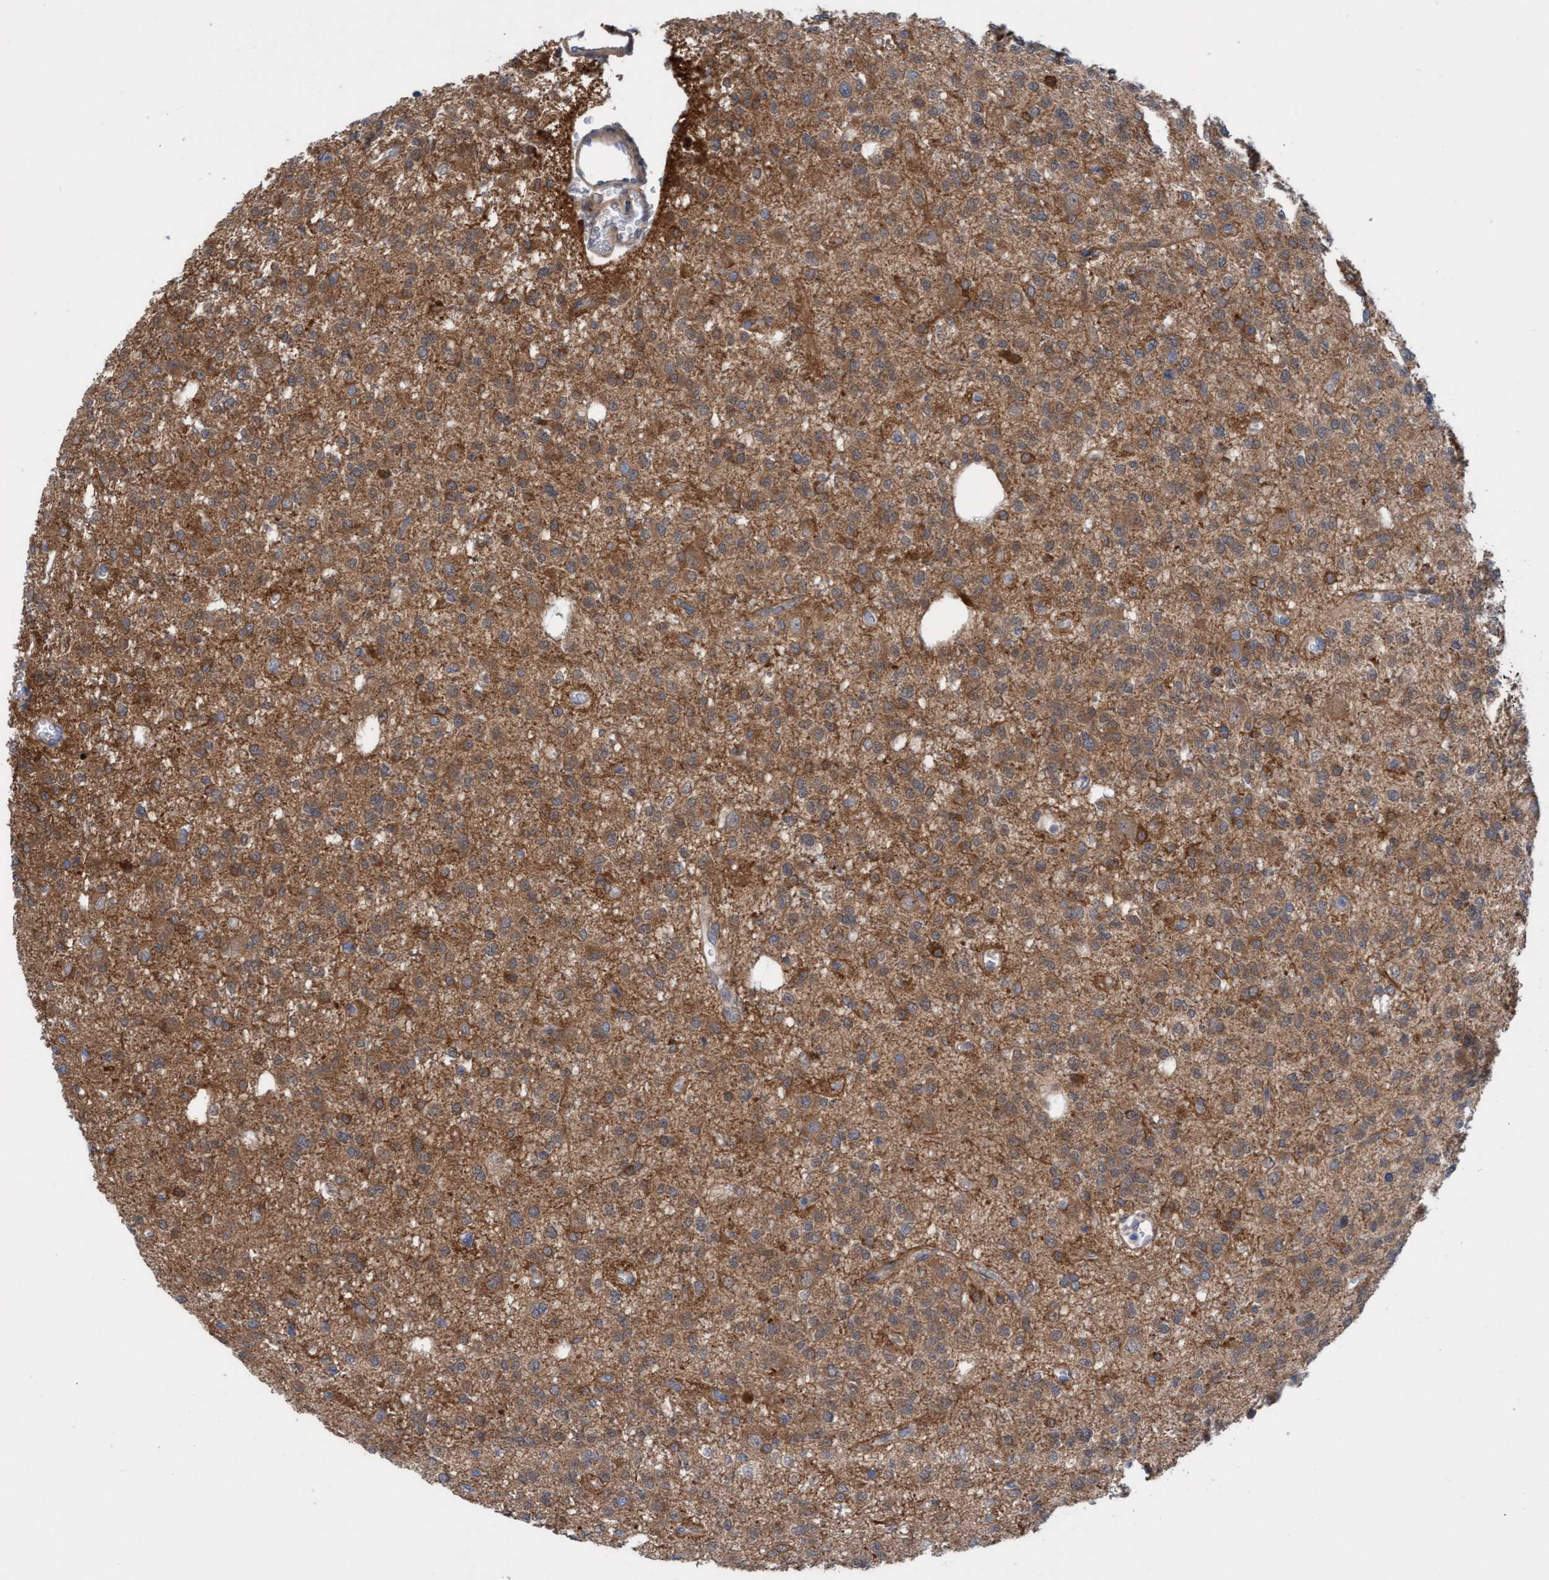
{"staining": {"intensity": "moderate", "quantity": "25%-75%", "location": "cytoplasmic/membranous"}, "tissue": "glioma", "cell_type": "Tumor cells", "image_type": "cancer", "snomed": [{"axis": "morphology", "description": "Glioma, malignant, Low grade"}, {"axis": "topography", "description": "Brain"}], "caption": "This micrograph displays low-grade glioma (malignant) stained with immunohistochemistry to label a protein in brown. The cytoplasmic/membranous of tumor cells show moderate positivity for the protein. Nuclei are counter-stained blue.", "gene": "KLHL25", "patient": {"sex": "male", "age": 38}}